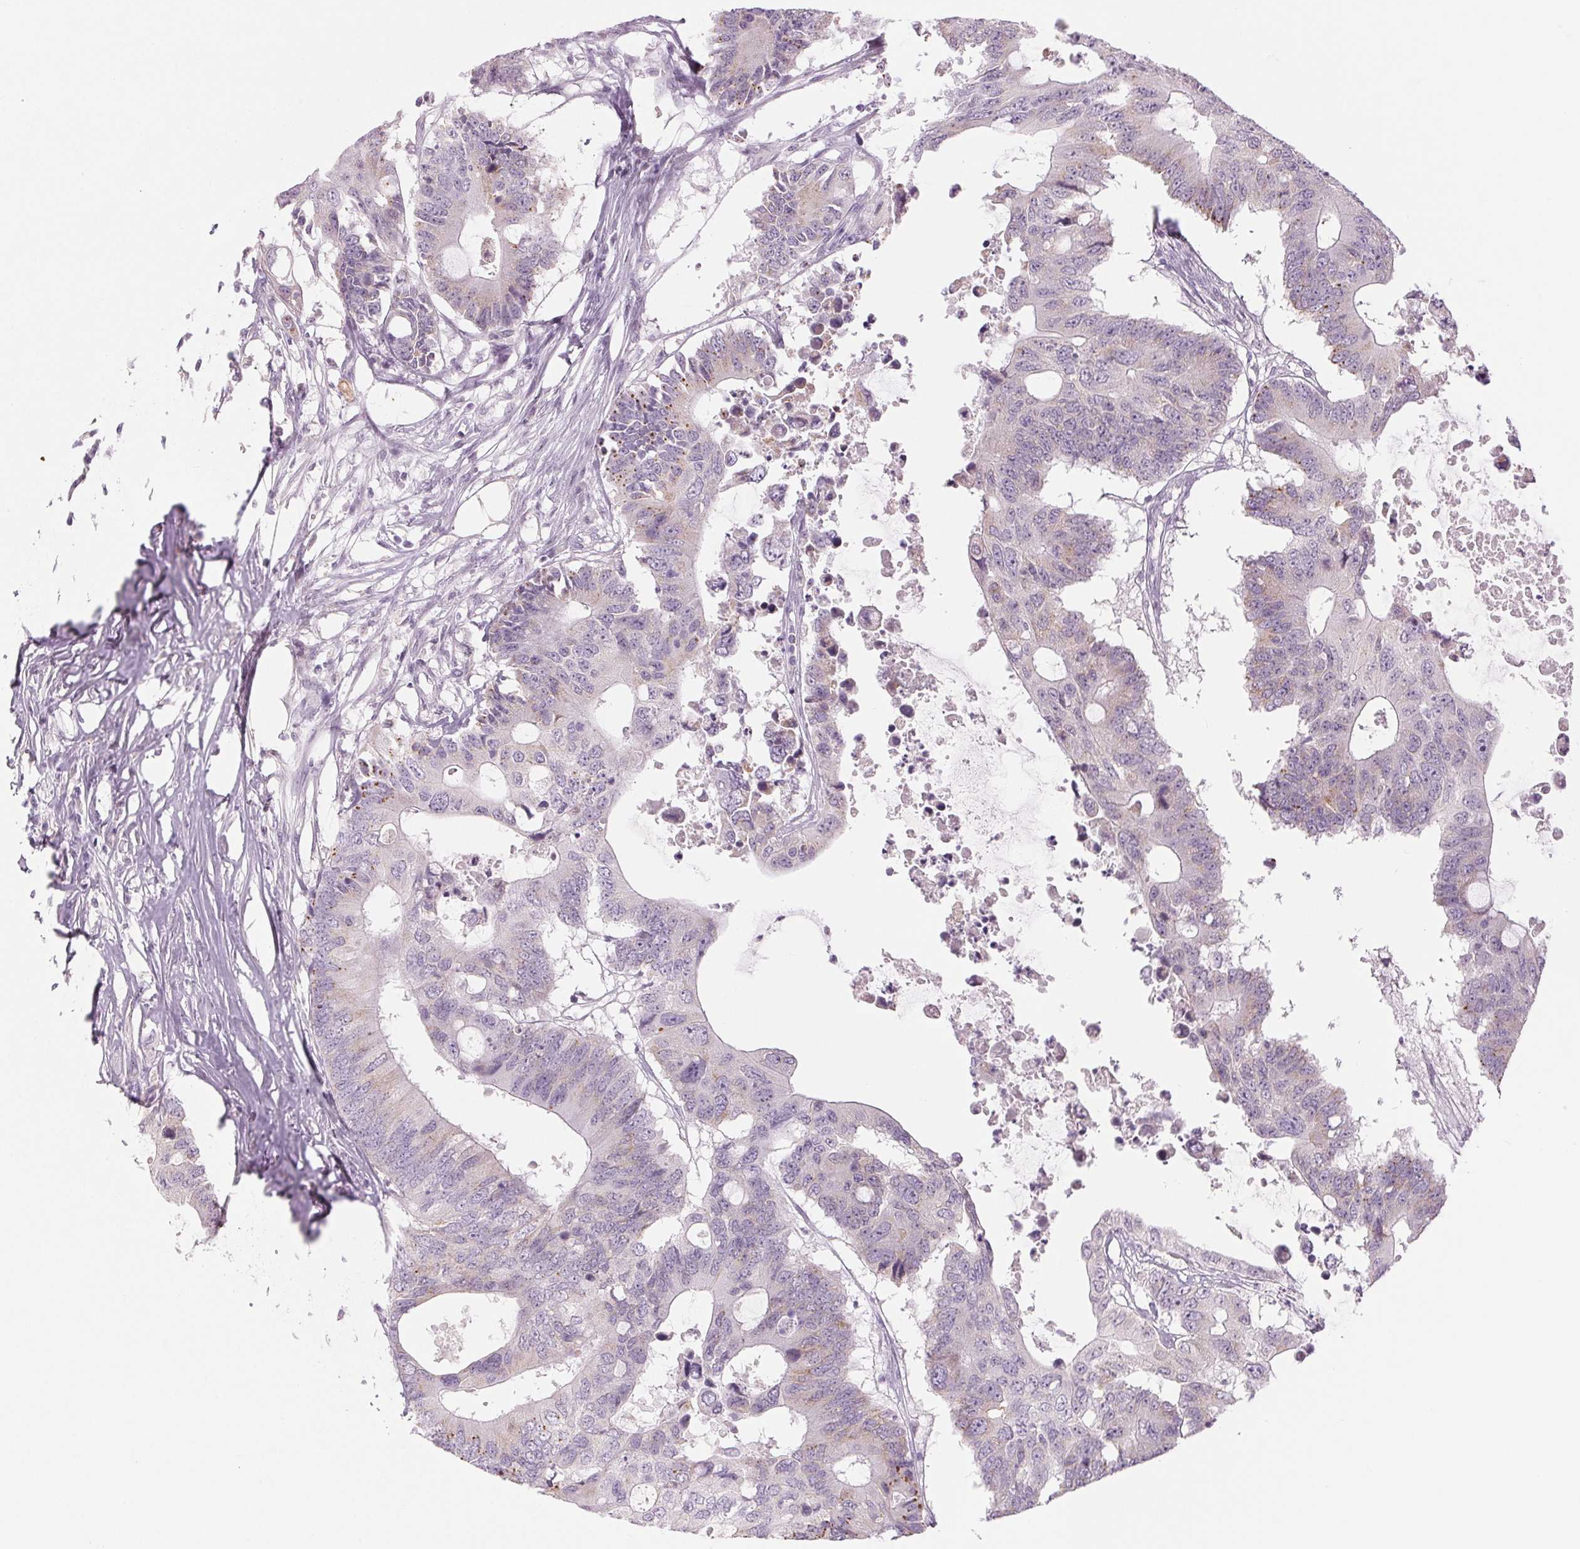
{"staining": {"intensity": "weak", "quantity": "<25%", "location": "cytoplasmic/membranous"}, "tissue": "colorectal cancer", "cell_type": "Tumor cells", "image_type": "cancer", "snomed": [{"axis": "morphology", "description": "Adenocarcinoma, NOS"}, {"axis": "topography", "description": "Colon"}], "caption": "Immunohistochemistry (IHC) histopathology image of colorectal adenocarcinoma stained for a protein (brown), which exhibits no expression in tumor cells. The staining was performed using DAB (3,3'-diaminobenzidine) to visualize the protein expression in brown, while the nuclei were stained in blue with hematoxylin (Magnification: 20x).", "gene": "EHHADH", "patient": {"sex": "male", "age": 71}}